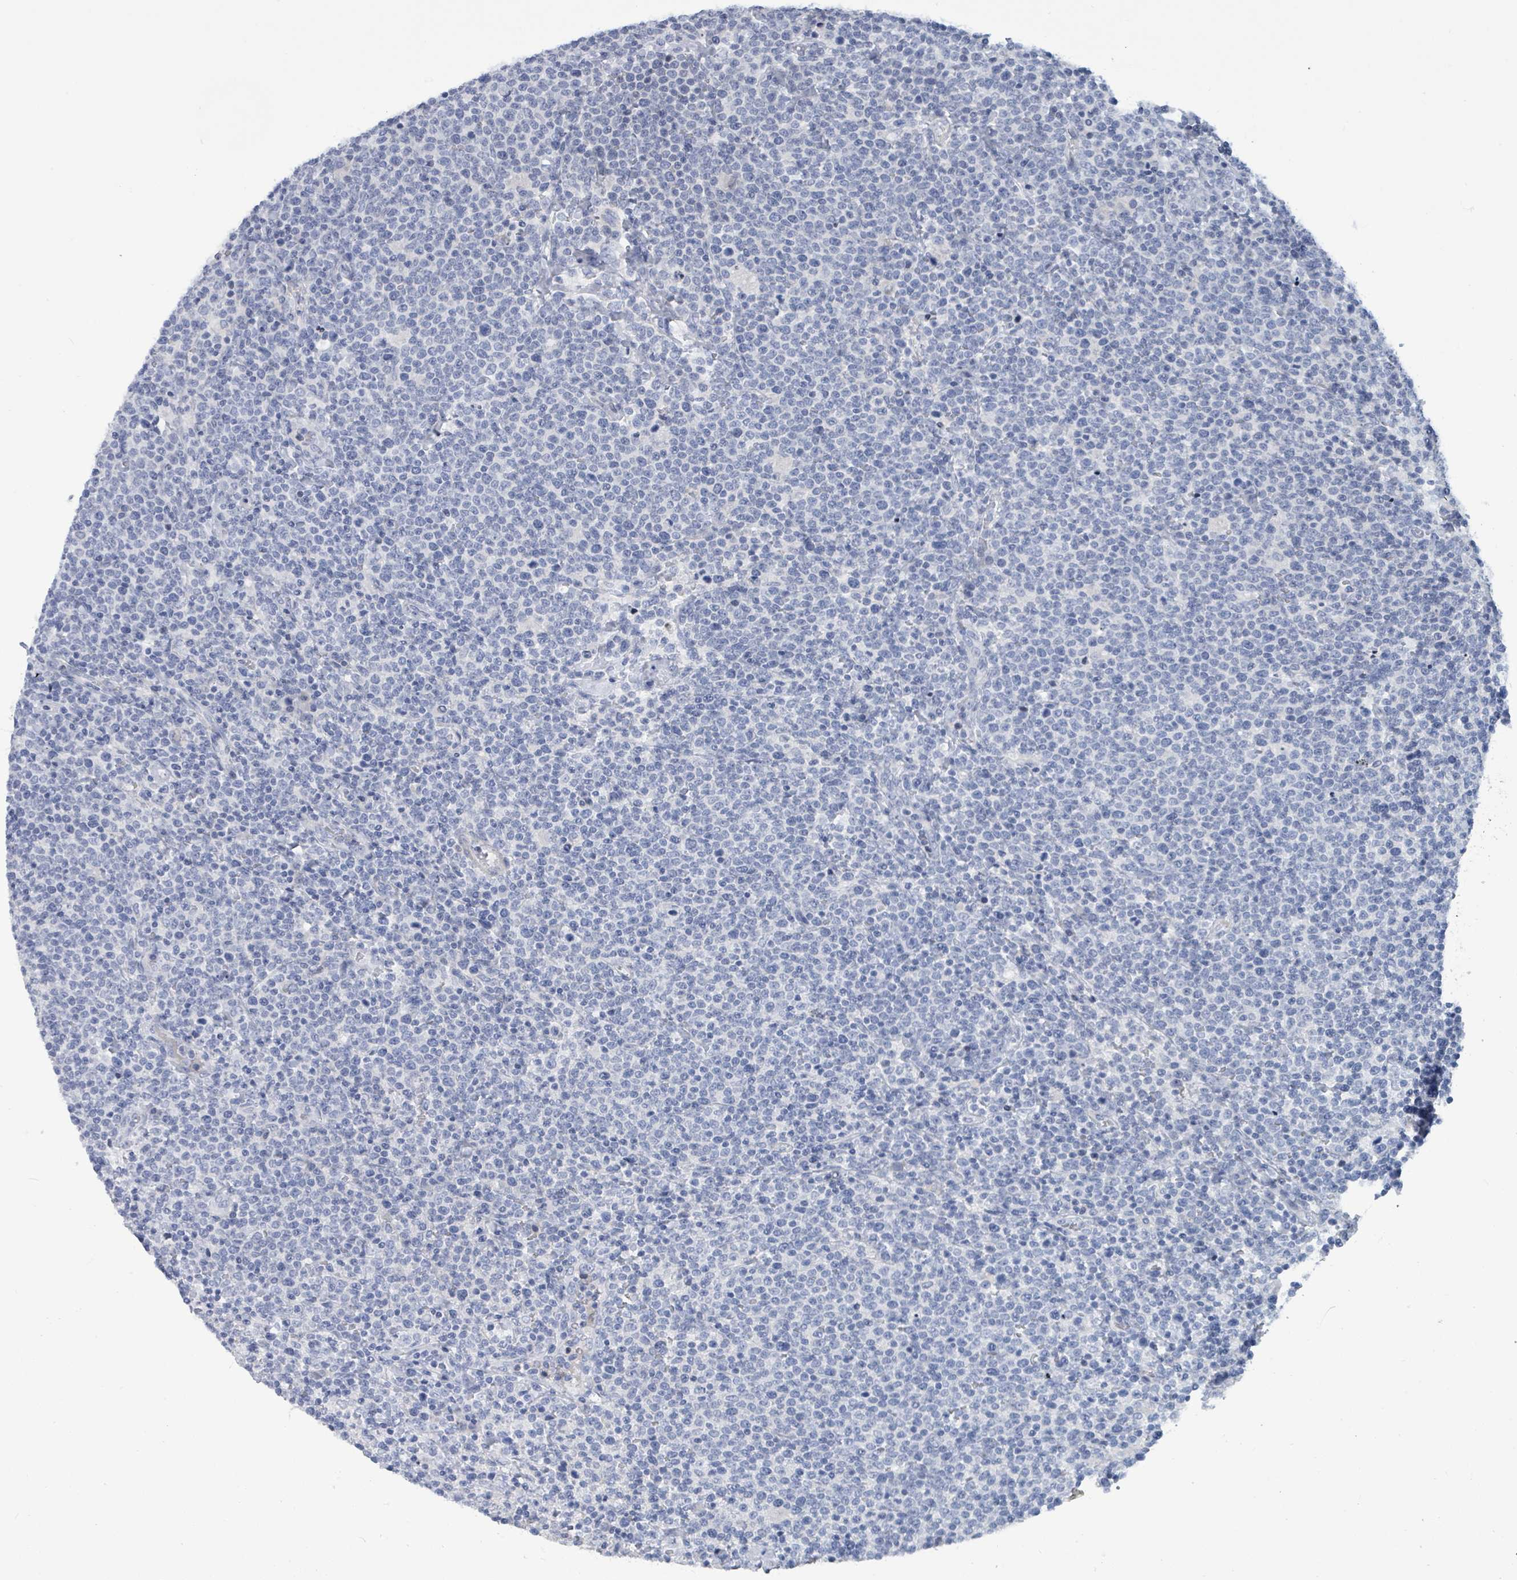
{"staining": {"intensity": "negative", "quantity": "none", "location": "none"}, "tissue": "lymphoma", "cell_type": "Tumor cells", "image_type": "cancer", "snomed": [{"axis": "morphology", "description": "Malignant lymphoma, non-Hodgkin's type, High grade"}, {"axis": "topography", "description": "Lymph node"}], "caption": "Immunohistochemistry (IHC) photomicrograph of neoplastic tissue: human malignant lymphoma, non-Hodgkin's type (high-grade) stained with DAB shows no significant protein positivity in tumor cells. (Stains: DAB immunohistochemistry (IHC) with hematoxylin counter stain, Microscopy: brightfield microscopy at high magnification).", "gene": "NTN3", "patient": {"sex": "male", "age": 61}}